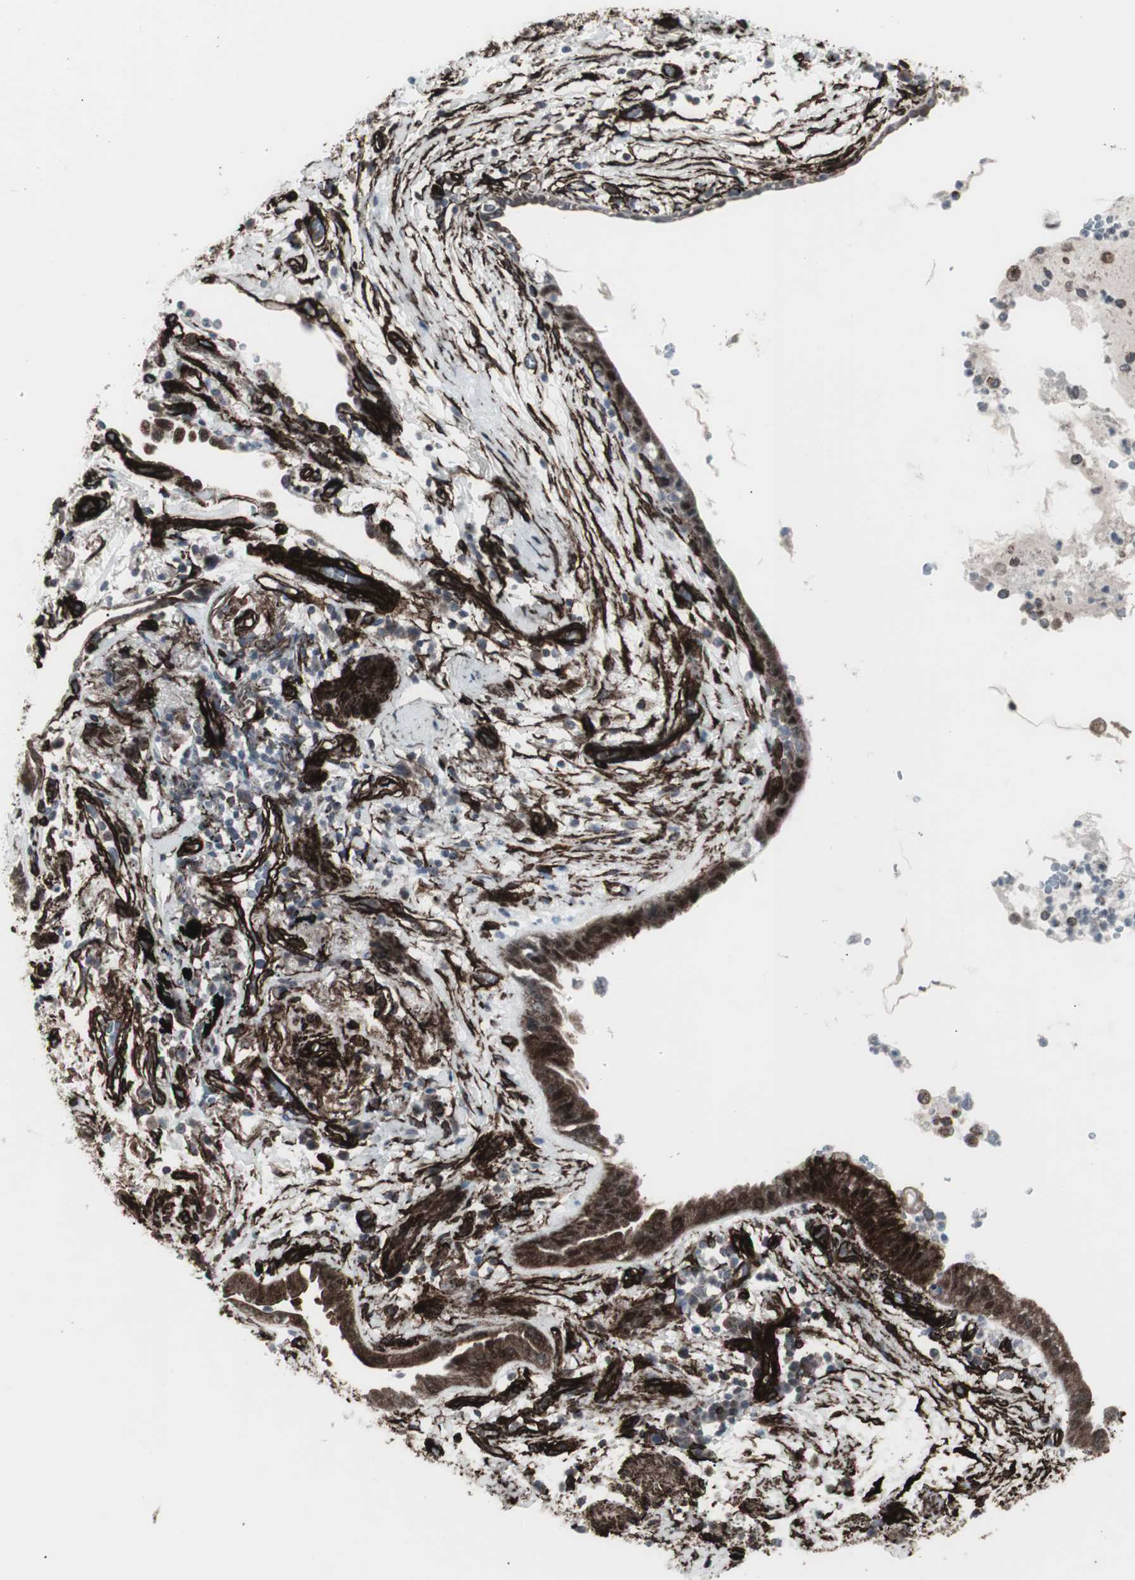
{"staining": {"intensity": "moderate", "quantity": "25%-75%", "location": "cytoplasmic/membranous,nuclear"}, "tissue": "lung cancer", "cell_type": "Tumor cells", "image_type": "cancer", "snomed": [{"axis": "morphology", "description": "Adenocarcinoma, NOS"}, {"axis": "topography", "description": "Lung"}], "caption": "Protein positivity by immunohistochemistry demonstrates moderate cytoplasmic/membranous and nuclear expression in approximately 25%-75% of tumor cells in adenocarcinoma (lung).", "gene": "PDGFA", "patient": {"sex": "female", "age": 70}}